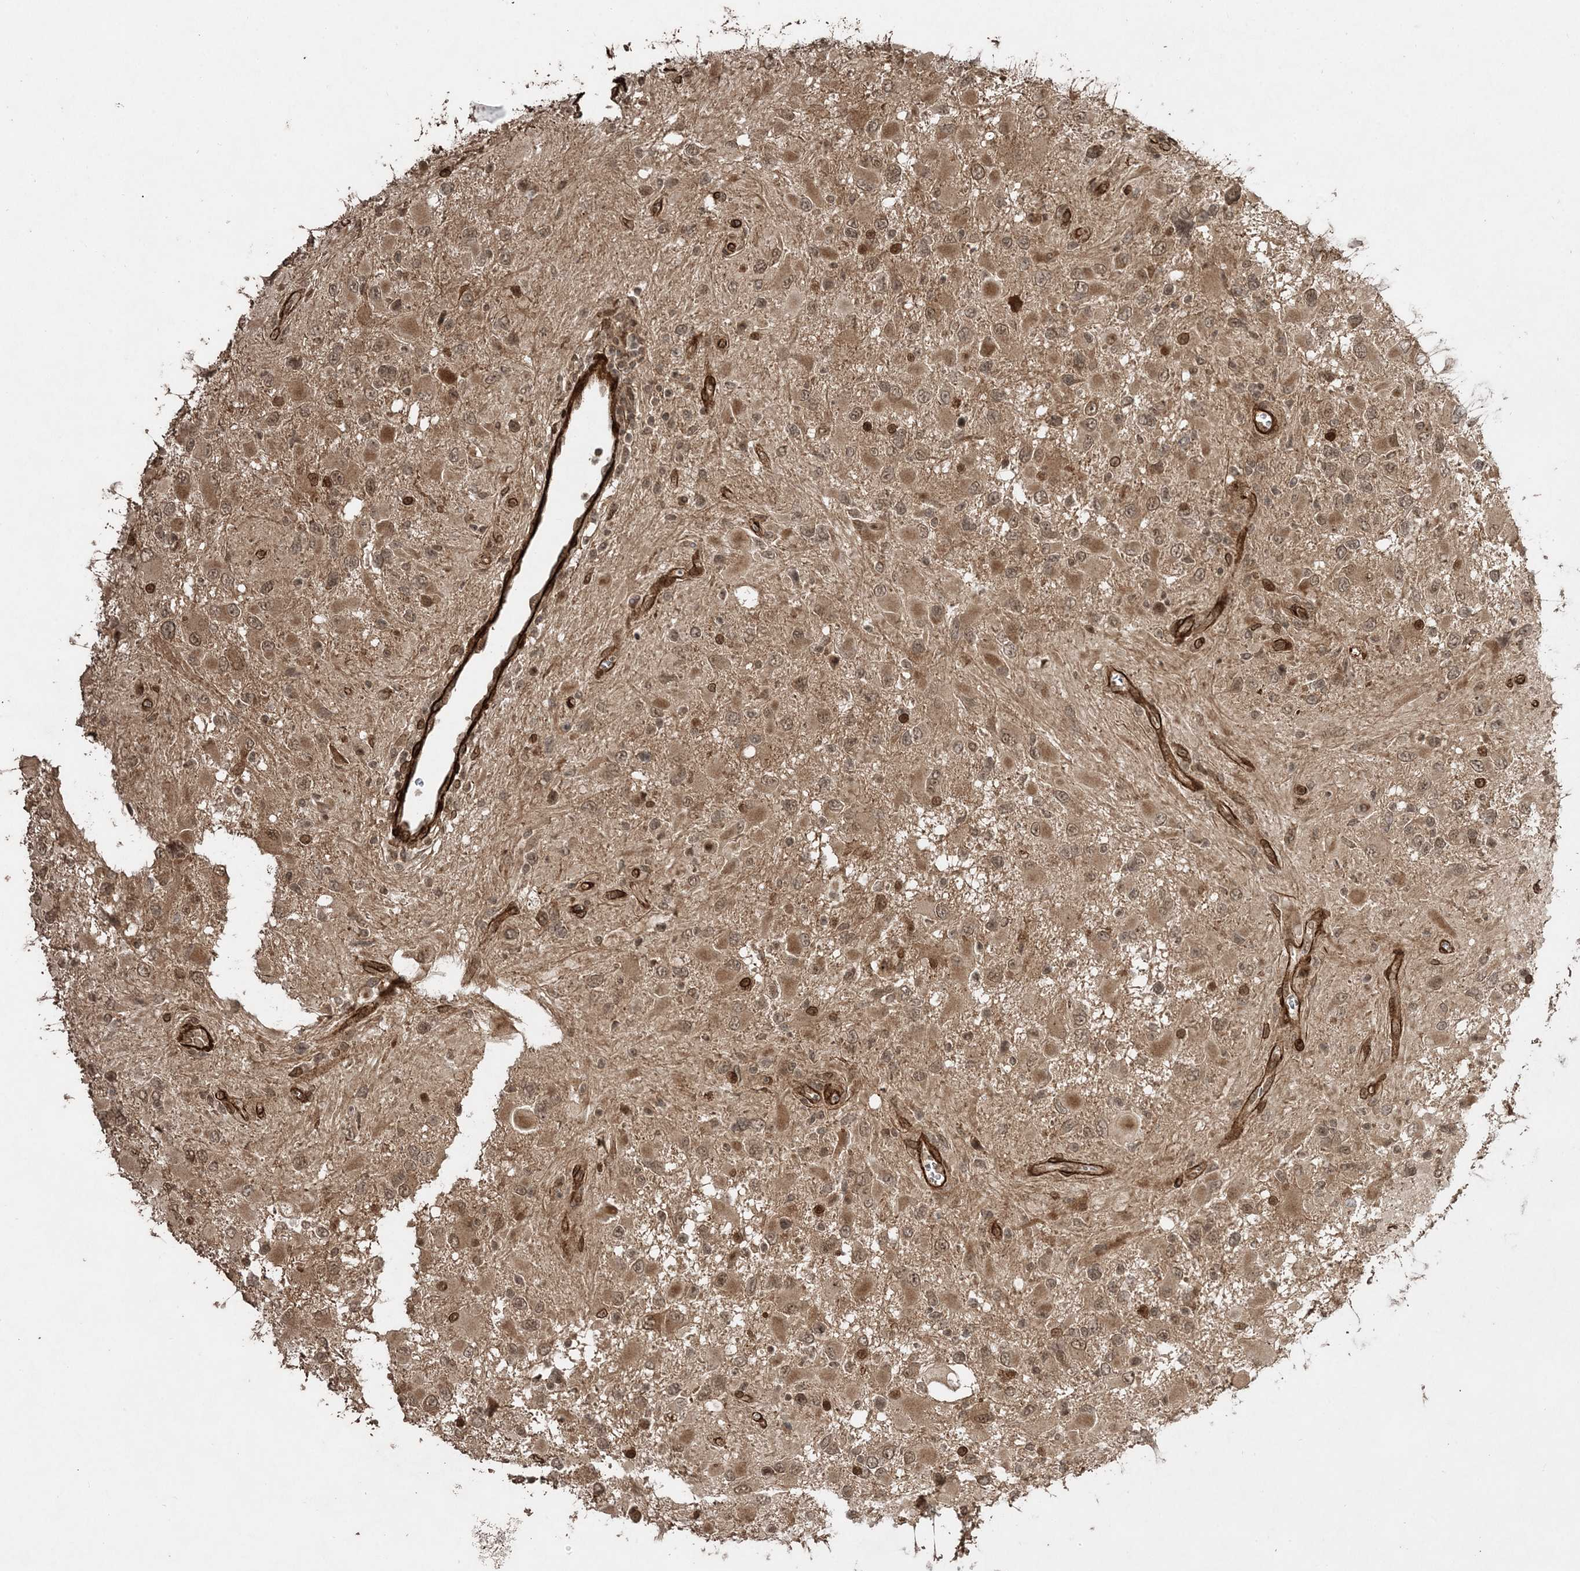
{"staining": {"intensity": "moderate", "quantity": ">75%", "location": "cytoplasmic/membranous,nuclear"}, "tissue": "glioma", "cell_type": "Tumor cells", "image_type": "cancer", "snomed": [{"axis": "morphology", "description": "Glioma, malignant, High grade"}, {"axis": "topography", "description": "Brain"}], "caption": "Malignant glioma (high-grade) was stained to show a protein in brown. There is medium levels of moderate cytoplasmic/membranous and nuclear staining in about >75% of tumor cells.", "gene": "ETAA1", "patient": {"sex": "male", "age": 53}}